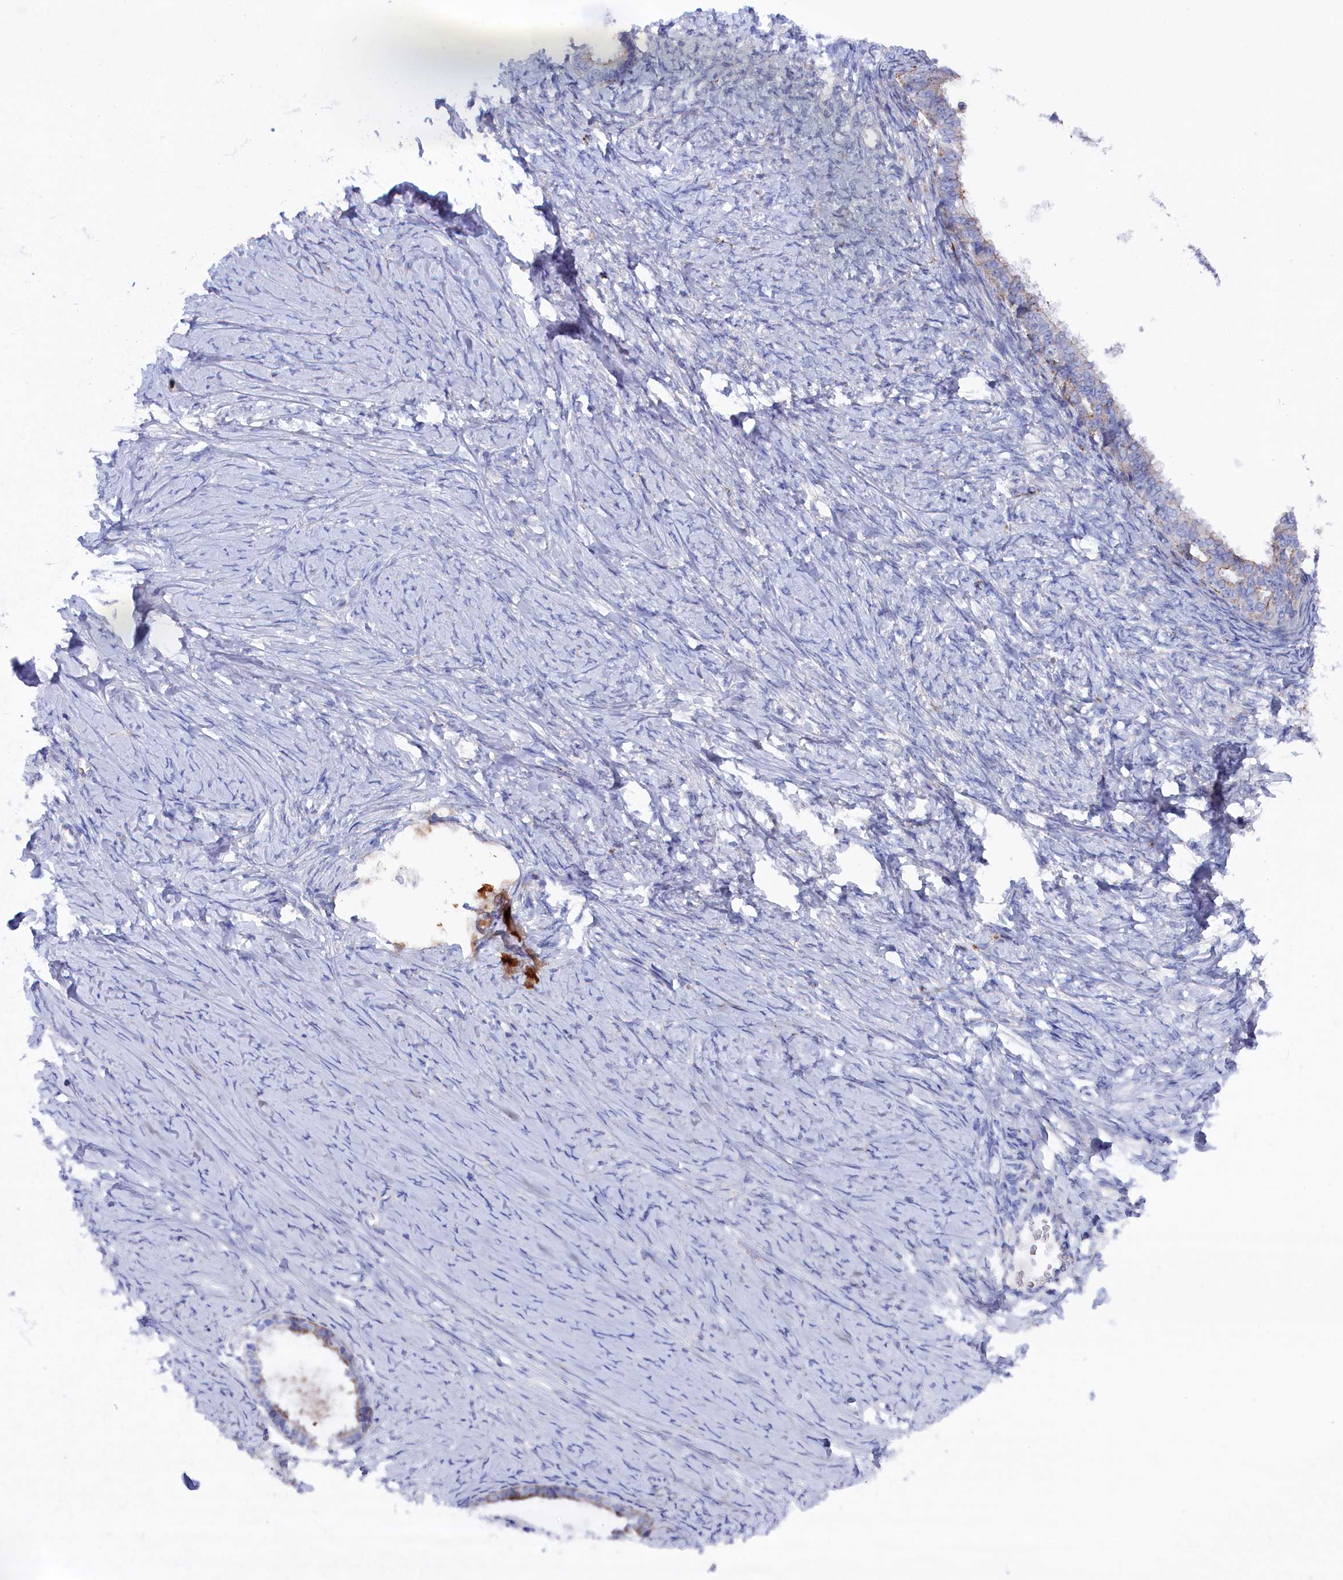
{"staining": {"intensity": "moderate", "quantity": "<25%", "location": "cytoplasmic/membranous"}, "tissue": "ovarian cancer", "cell_type": "Tumor cells", "image_type": "cancer", "snomed": [{"axis": "morphology", "description": "Cystadenocarcinoma, serous, NOS"}, {"axis": "topography", "description": "Ovary"}], "caption": "High-power microscopy captured an immunohistochemistry photomicrograph of ovarian cancer, revealing moderate cytoplasmic/membranous positivity in approximately <25% of tumor cells.", "gene": "NUDT7", "patient": {"sex": "female", "age": 79}}